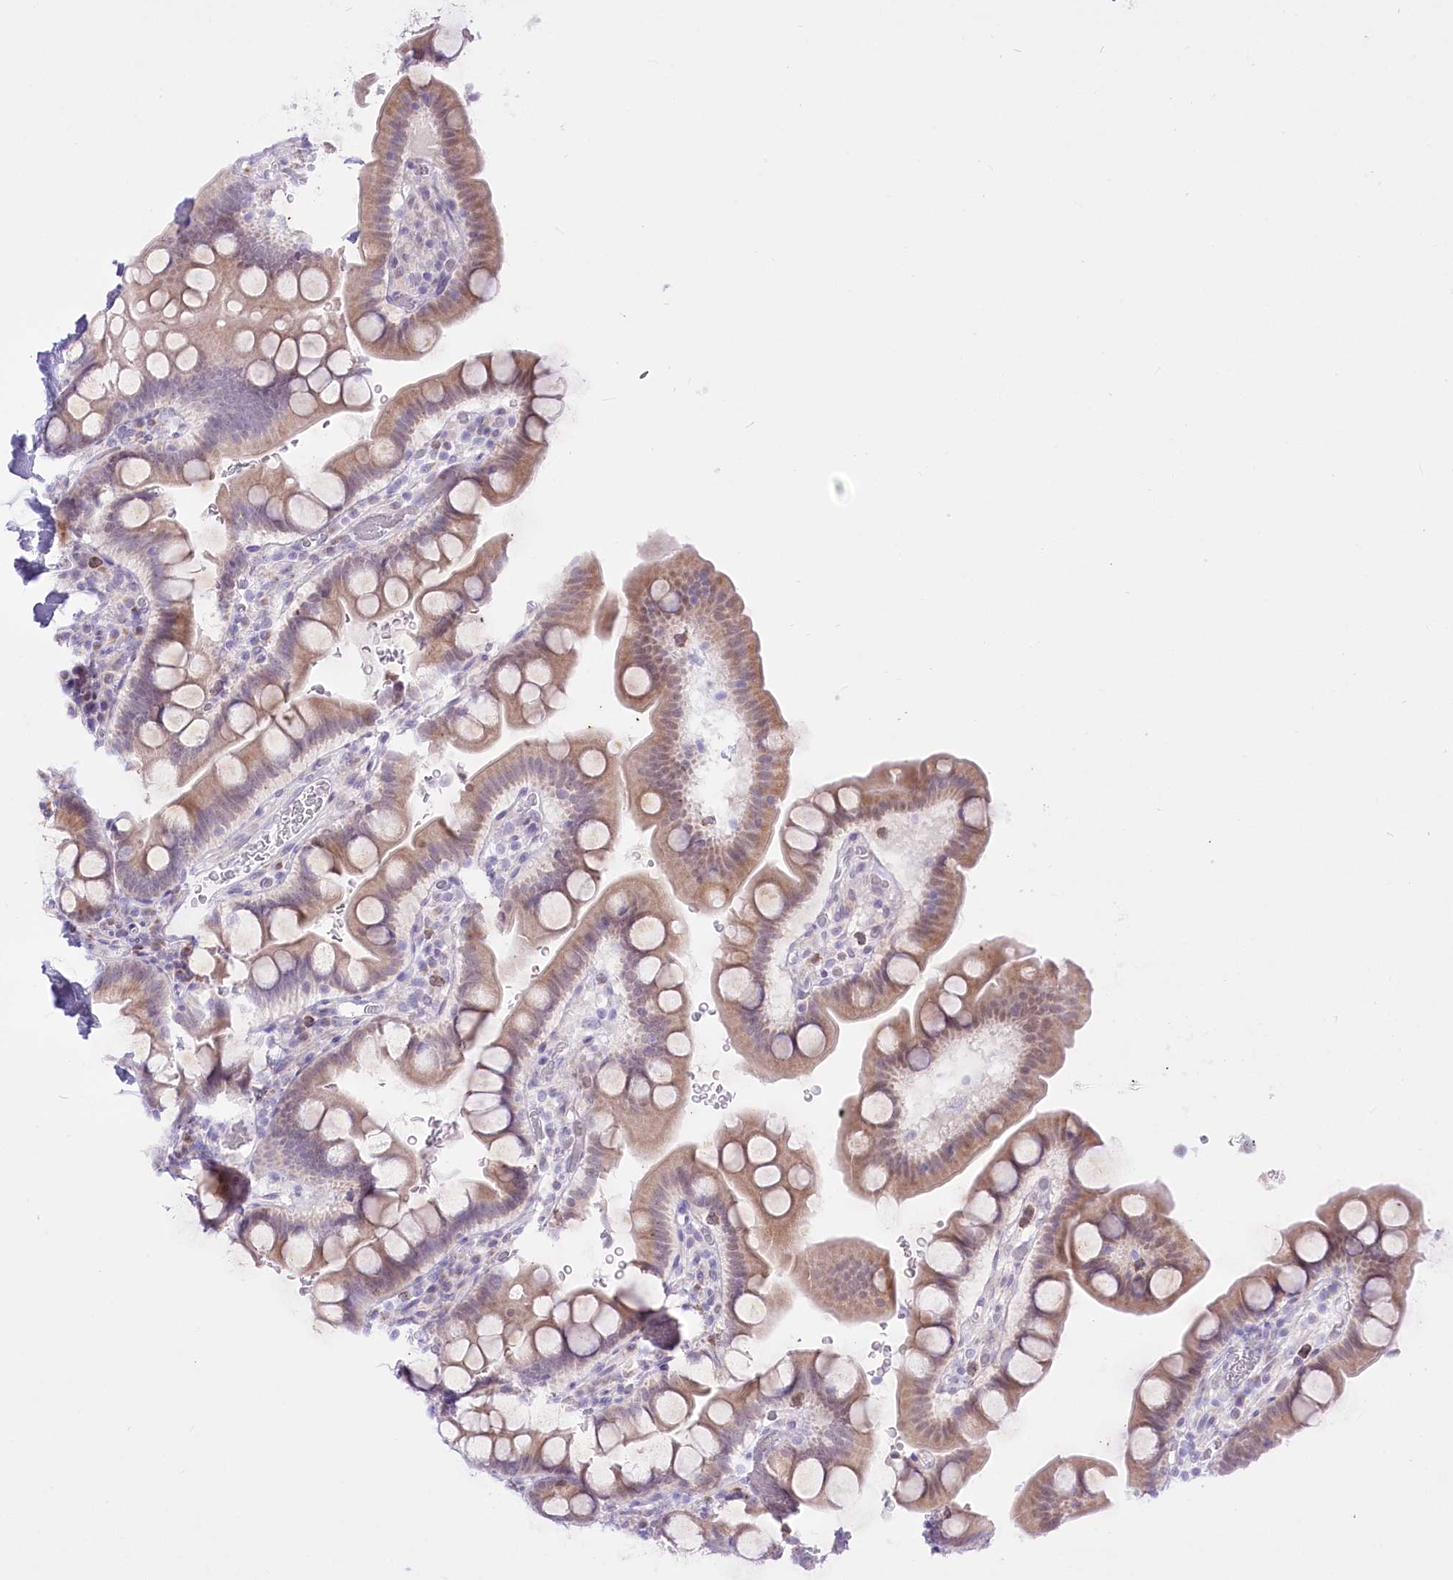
{"staining": {"intensity": "weak", "quantity": ">75%", "location": "cytoplasmic/membranous"}, "tissue": "small intestine", "cell_type": "Glandular cells", "image_type": "normal", "snomed": [{"axis": "morphology", "description": "Normal tissue, NOS"}, {"axis": "topography", "description": "Stomach, upper"}, {"axis": "topography", "description": "Stomach, lower"}, {"axis": "topography", "description": "Small intestine"}], "caption": "There is low levels of weak cytoplasmic/membranous positivity in glandular cells of unremarkable small intestine, as demonstrated by immunohistochemical staining (brown color).", "gene": "BEND7", "patient": {"sex": "male", "age": 68}}